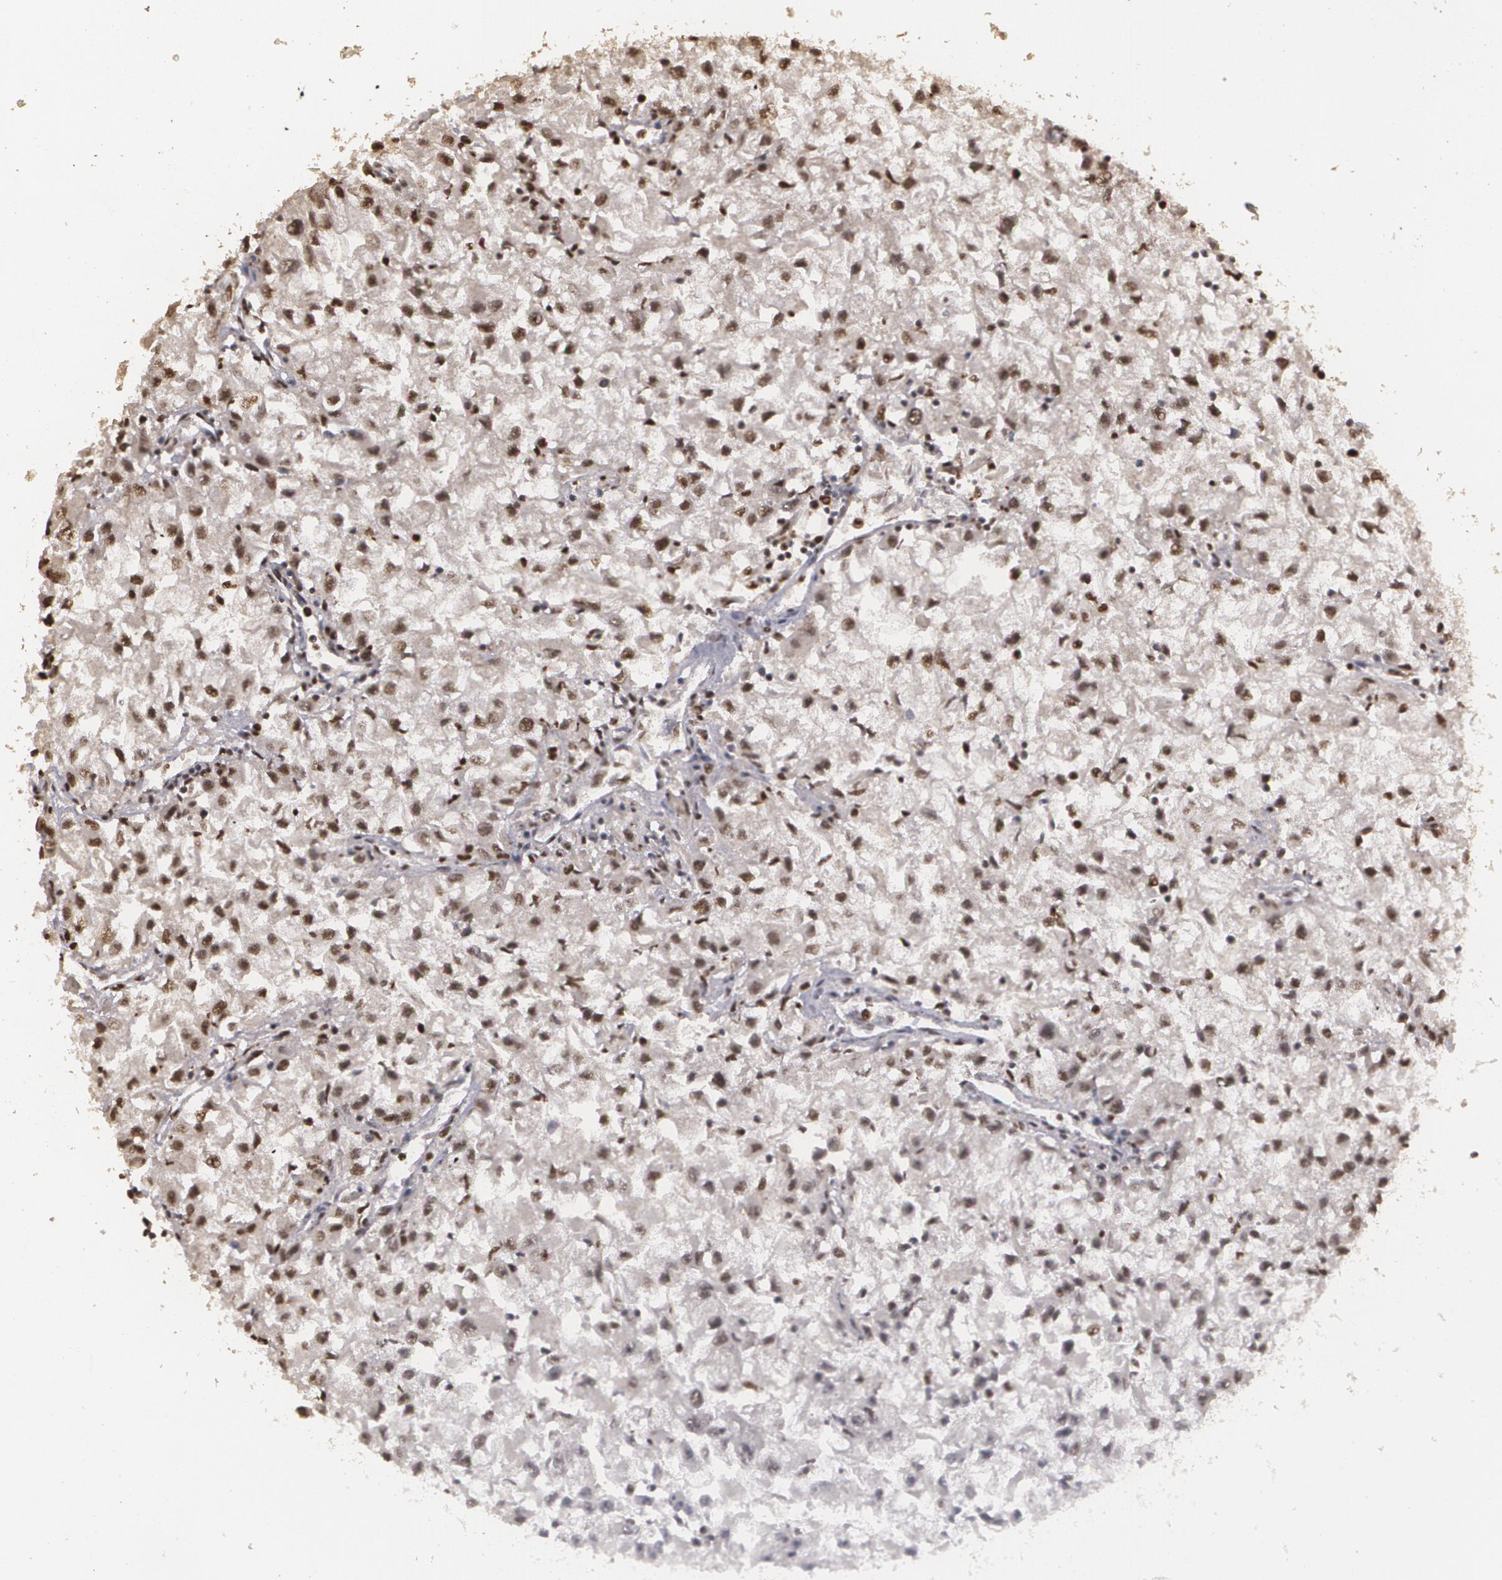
{"staining": {"intensity": "strong", "quantity": ">75%", "location": "nuclear"}, "tissue": "renal cancer", "cell_type": "Tumor cells", "image_type": "cancer", "snomed": [{"axis": "morphology", "description": "Adenocarcinoma, NOS"}, {"axis": "topography", "description": "Kidney"}], "caption": "Protein analysis of renal cancer tissue displays strong nuclear staining in about >75% of tumor cells. (DAB = brown stain, brightfield microscopy at high magnification).", "gene": "RCOR1", "patient": {"sex": "male", "age": 59}}